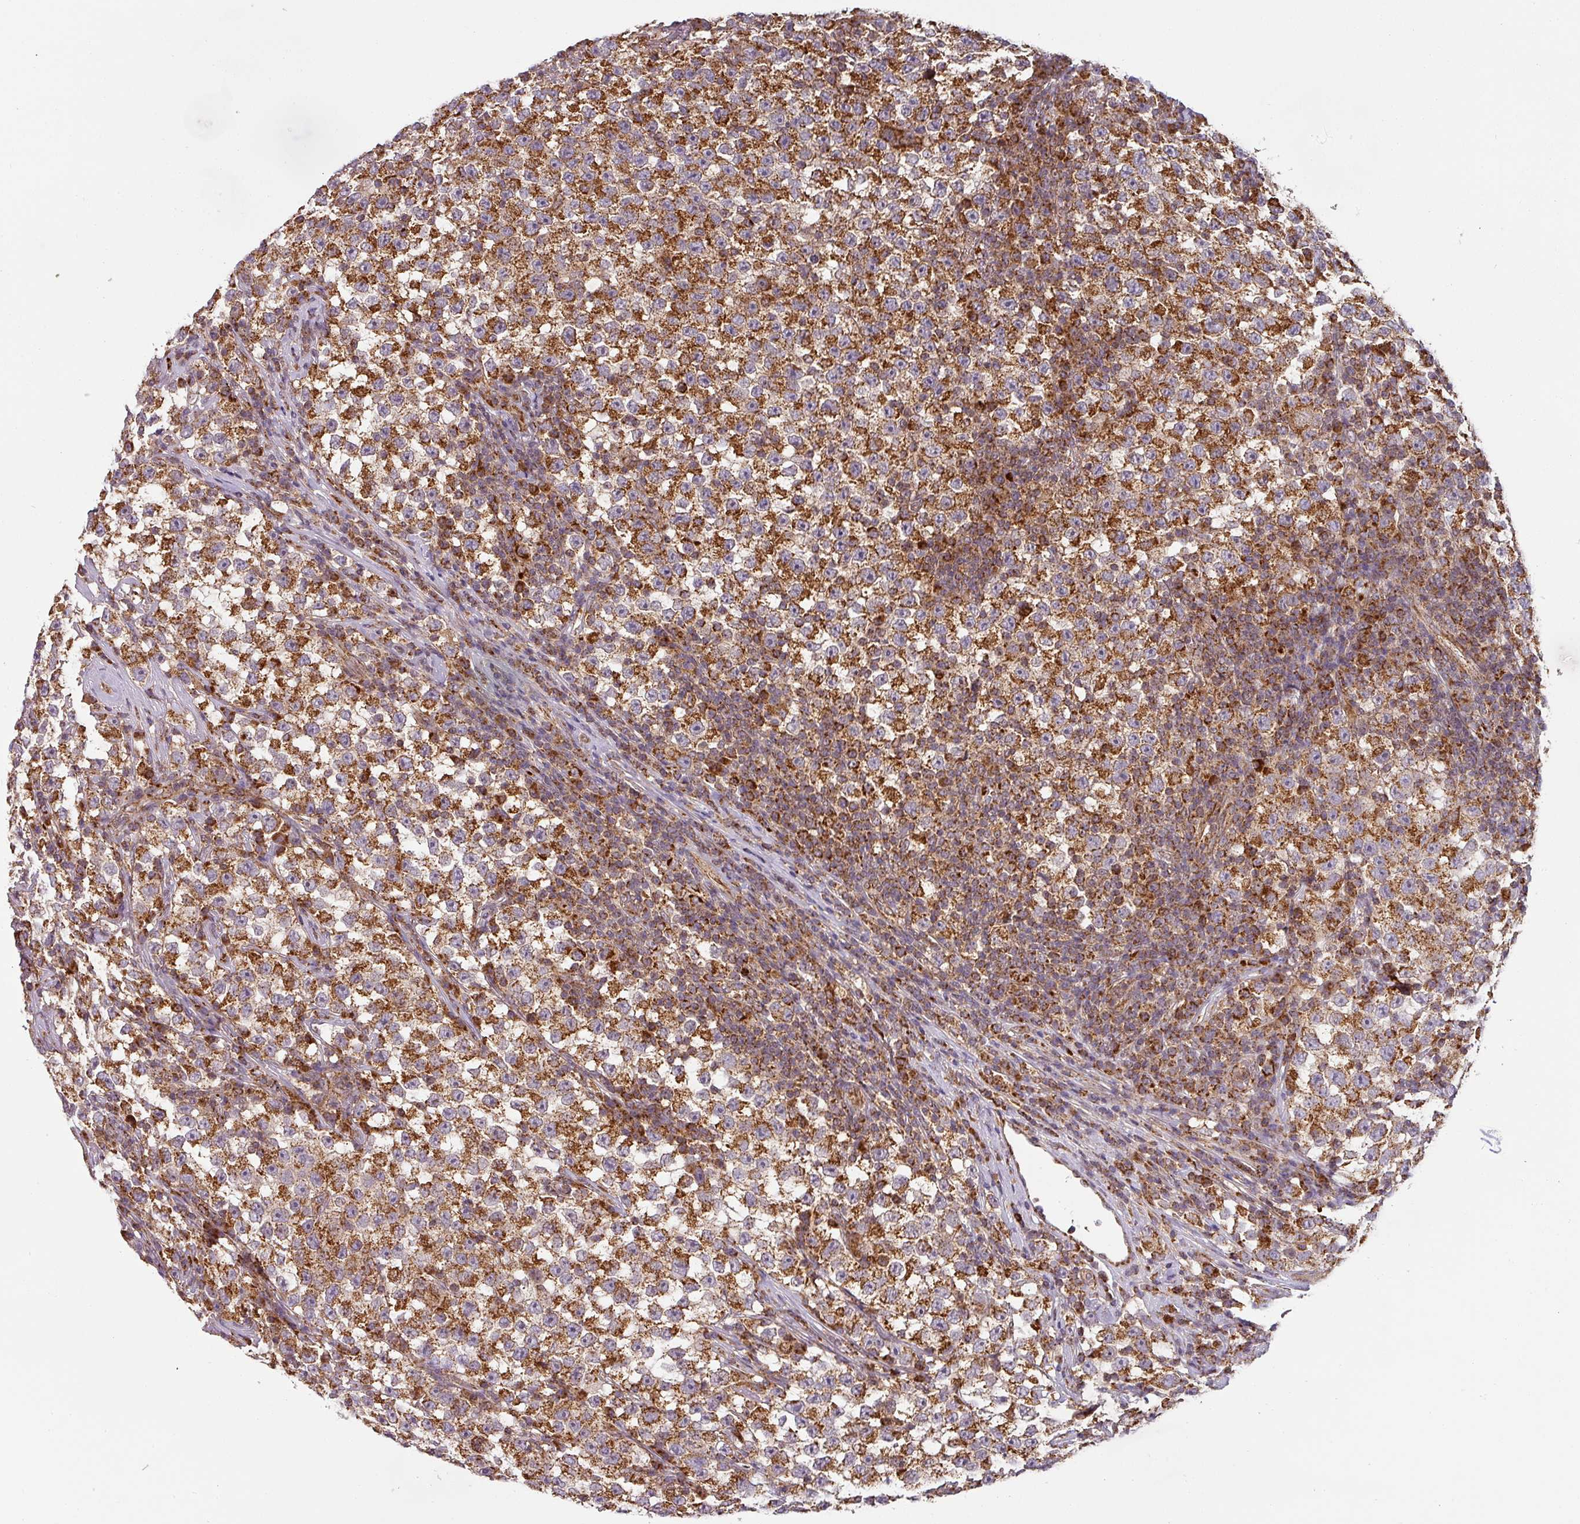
{"staining": {"intensity": "strong", "quantity": ">75%", "location": "cytoplasmic/membranous"}, "tissue": "testis cancer", "cell_type": "Tumor cells", "image_type": "cancer", "snomed": [{"axis": "morphology", "description": "Seminoma, NOS"}, {"axis": "topography", "description": "Testis"}], "caption": "Immunohistochemistry (IHC) histopathology image of neoplastic tissue: human testis cancer stained using IHC reveals high levels of strong protein expression localized specifically in the cytoplasmic/membranous of tumor cells, appearing as a cytoplasmic/membranous brown color.", "gene": "MRPS16", "patient": {"sex": "male", "age": 22}}